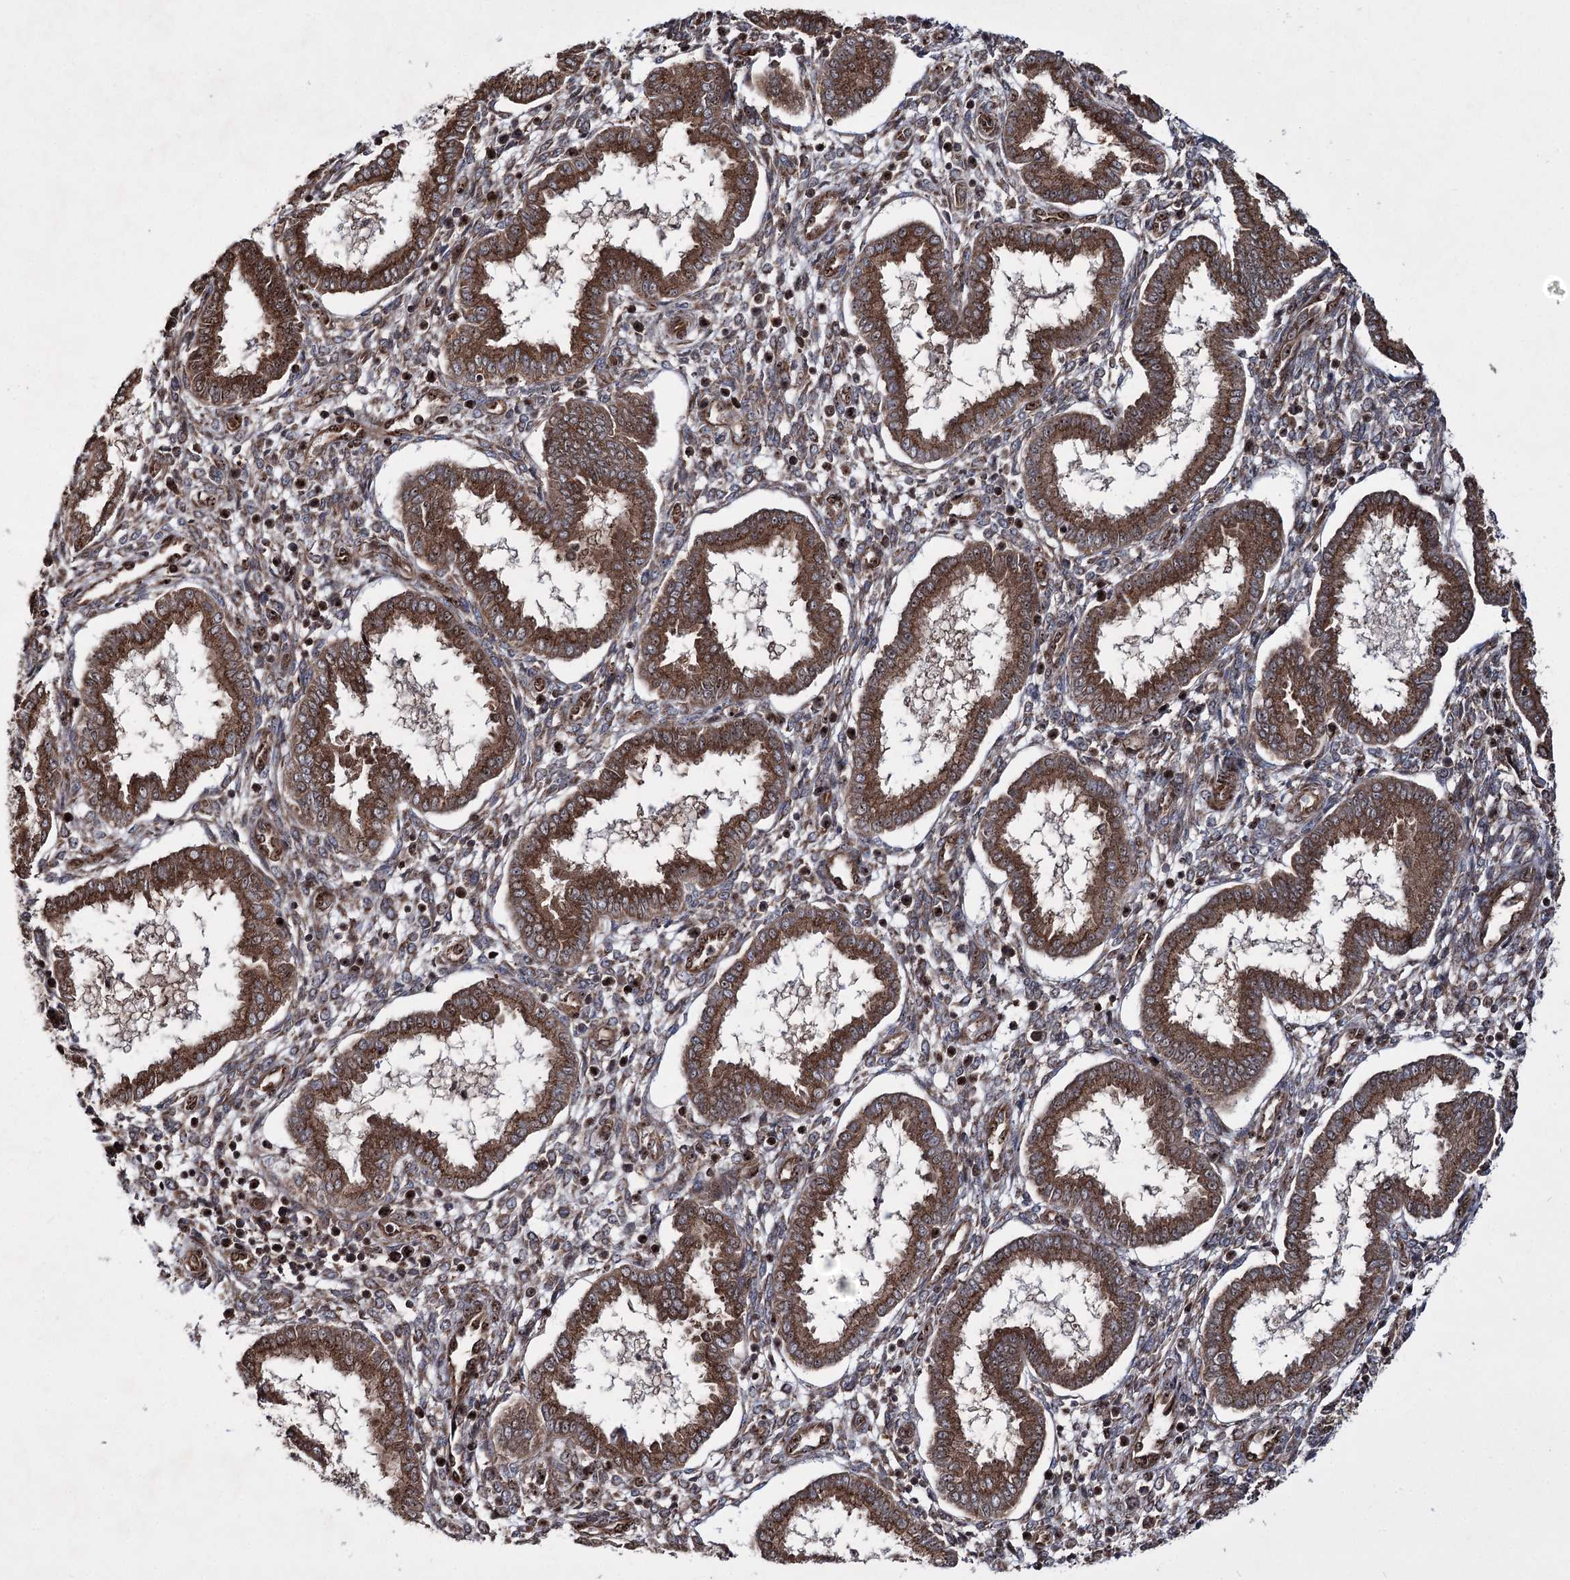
{"staining": {"intensity": "moderate", "quantity": "25%-75%", "location": "cytoplasmic/membranous,nuclear"}, "tissue": "endometrium", "cell_type": "Cells in endometrial stroma", "image_type": "normal", "snomed": [{"axis": "morphology", "description": "Normal tissue, NOS"}, {"axis": "topography", "description": "Endometrium"}], "caption": "About 25%-75% of cells in endometrial stroma in normal human endometrium demonstrate moderate cytoplasmic/membranous,nuclear protein positivity as visualized by brown immunohistochemical staining.", "gene": "SERINC5", "patient": {"sex": "female", "age": 24}}